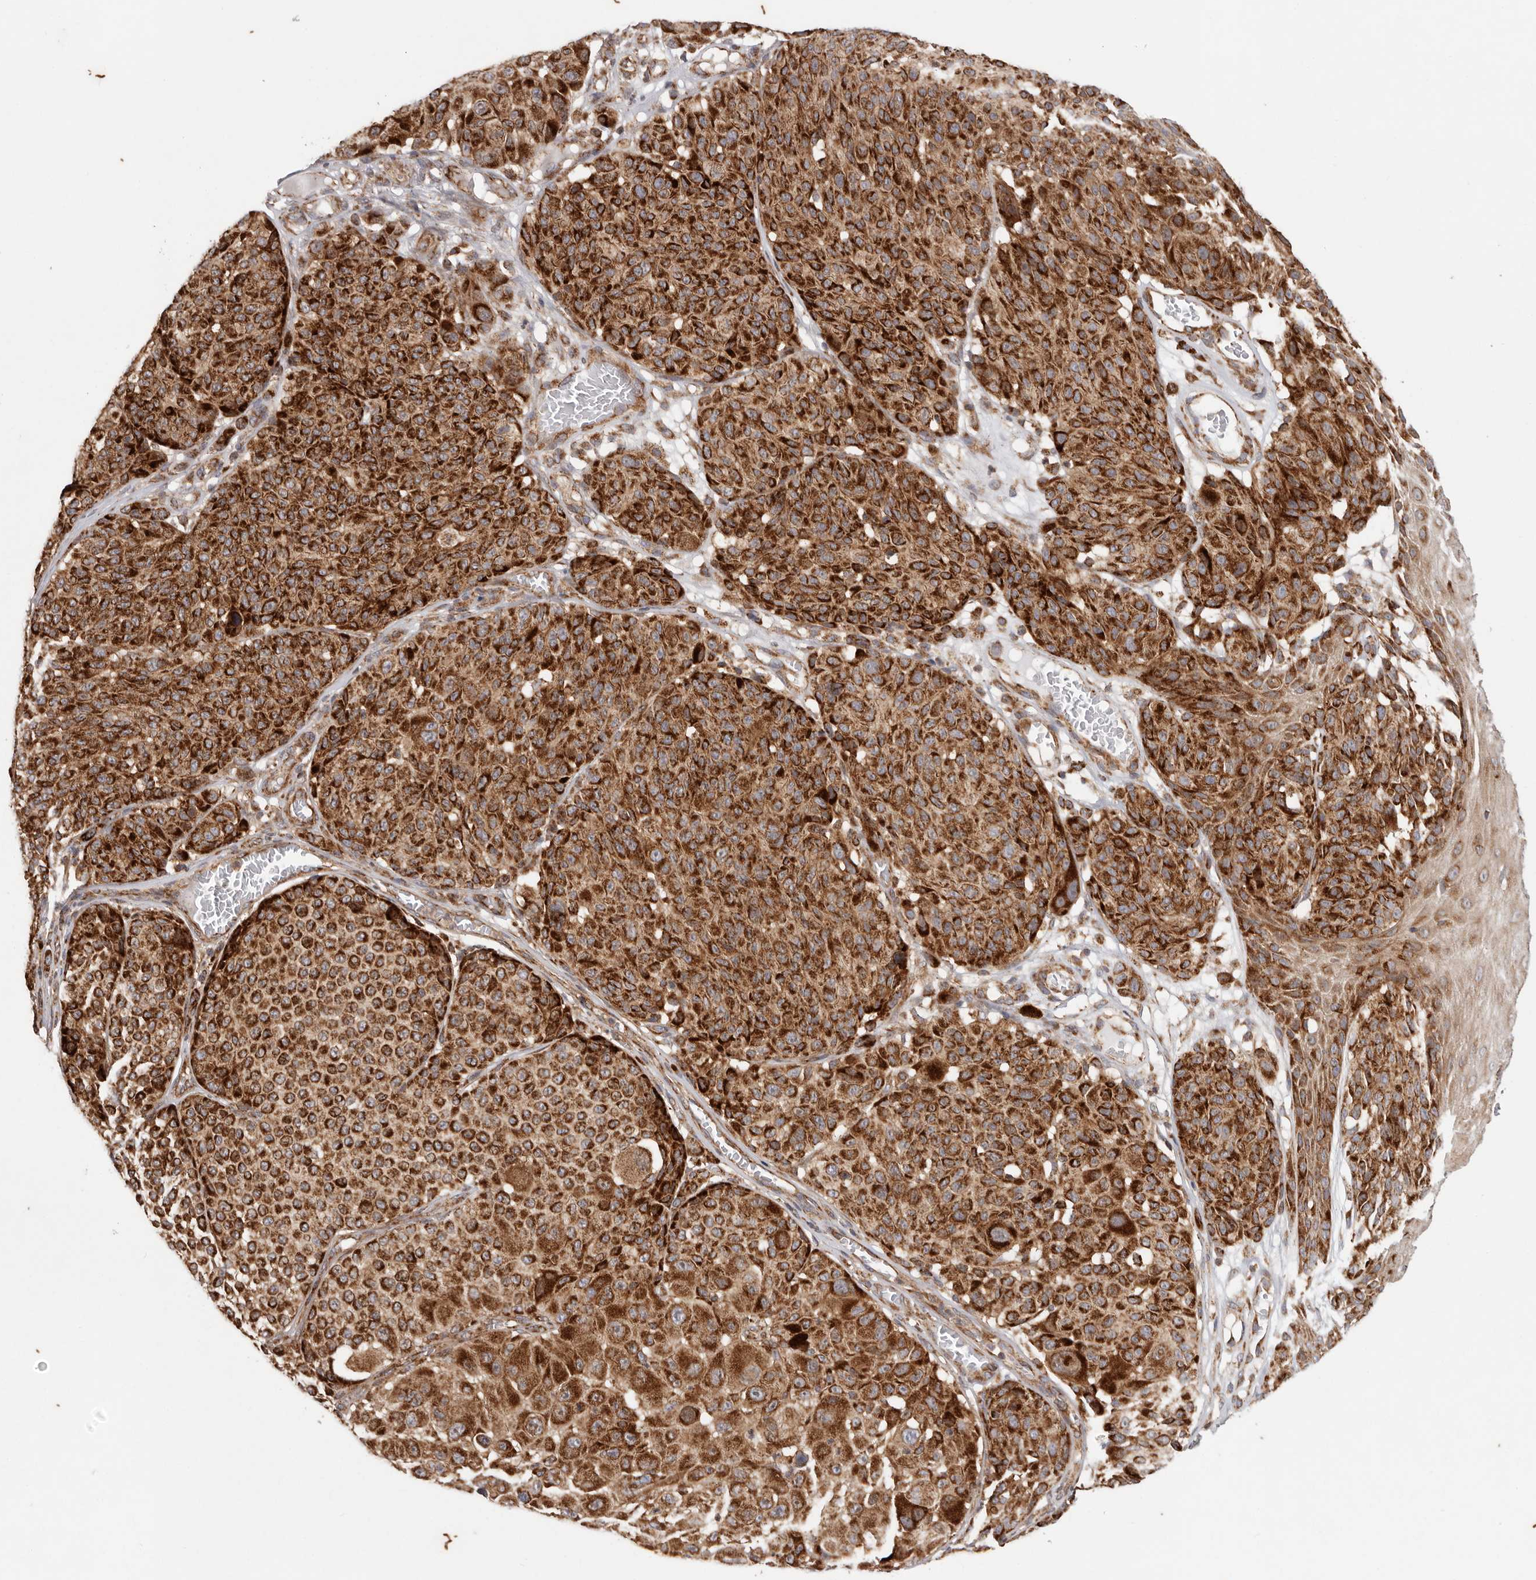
{"staining": {"intensity": "strong", "quantity": ">75%", "location": "cytoplasmic/membranous"}, "tissue": "melanoma", "cell_type": "Tumor cells", "image_type": "cancer", "snomed": [{"axis": "morphology", "description": "Malignant melanoma, NOS"}, {"axis": "topography", "description": "Skin"}], "caption": "The histopathology image exhibits staining of malignant melanoma, revealing strong cytoplasmic/membranous protein positivity (brown color) within tumor cells. The protein is stained brown, and the nuclei are stained in blue (DAB IHC with brightfield microscopy, high magnification).", "gene": "MRPS10", "patient": {"sex": "male", "age": 83}}